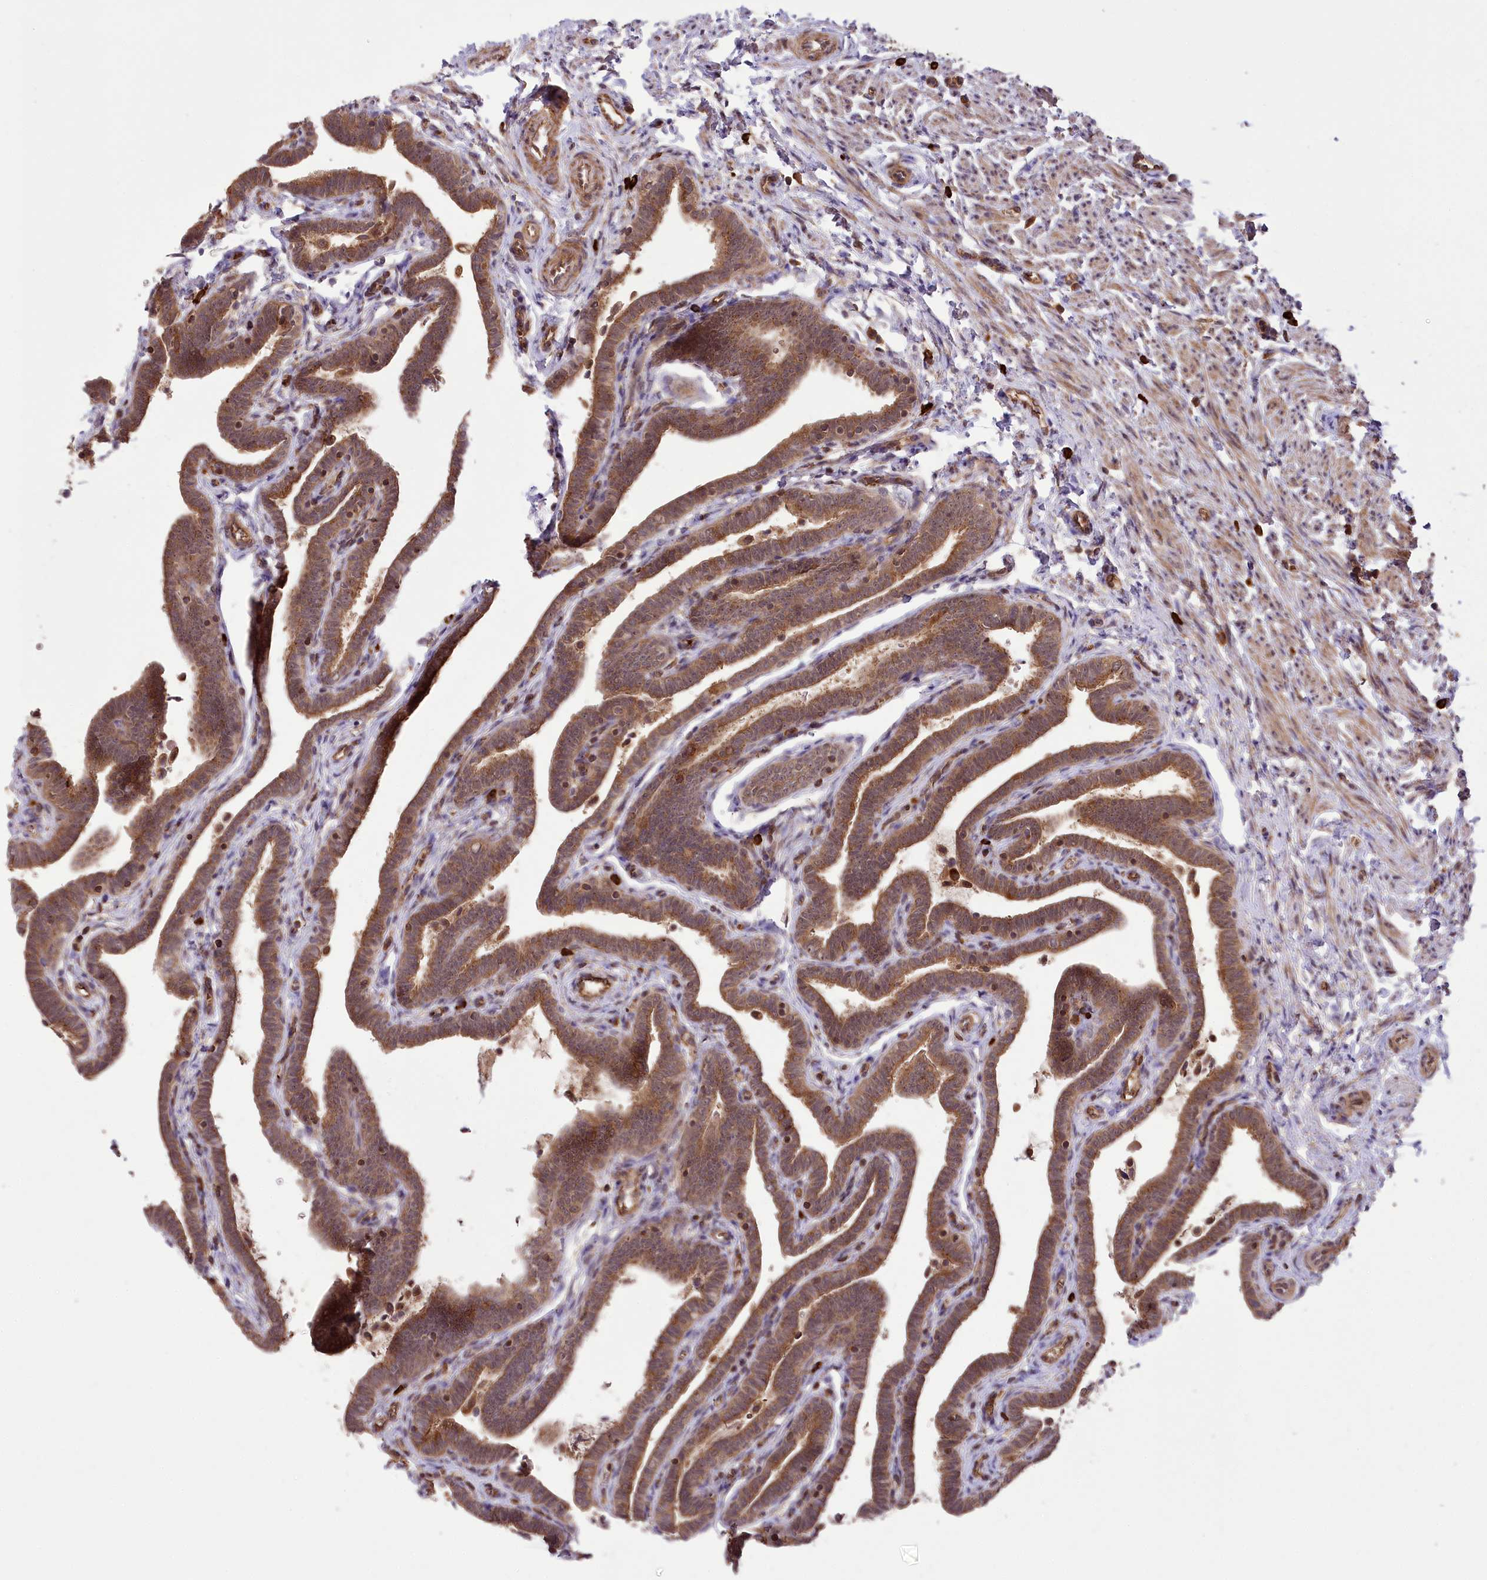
{"staining": {"intensity": "strong", "quantity": ">75%", "location": "cytoplasmic/membranous"}, "tissue": "fallopian tube", "cell_type": "Glandular cells", "image_type": "normal", "snomed": [{"axis": "morphology", "description": "Normal tissue, NOS"}, {"axis": "topography", "description": "Fallopian tube"}], "caption": "Immunohistochemical staining of unremarkable human fallopian tube exhibits strong cytoplasmic/membranous protein positivity in about >75% of glandular cells. The protein of interest is shown in brown color, while the nuclei are stained blue.", "gene": "CARD19", "patient": {"sex": "female", "age": 36}}